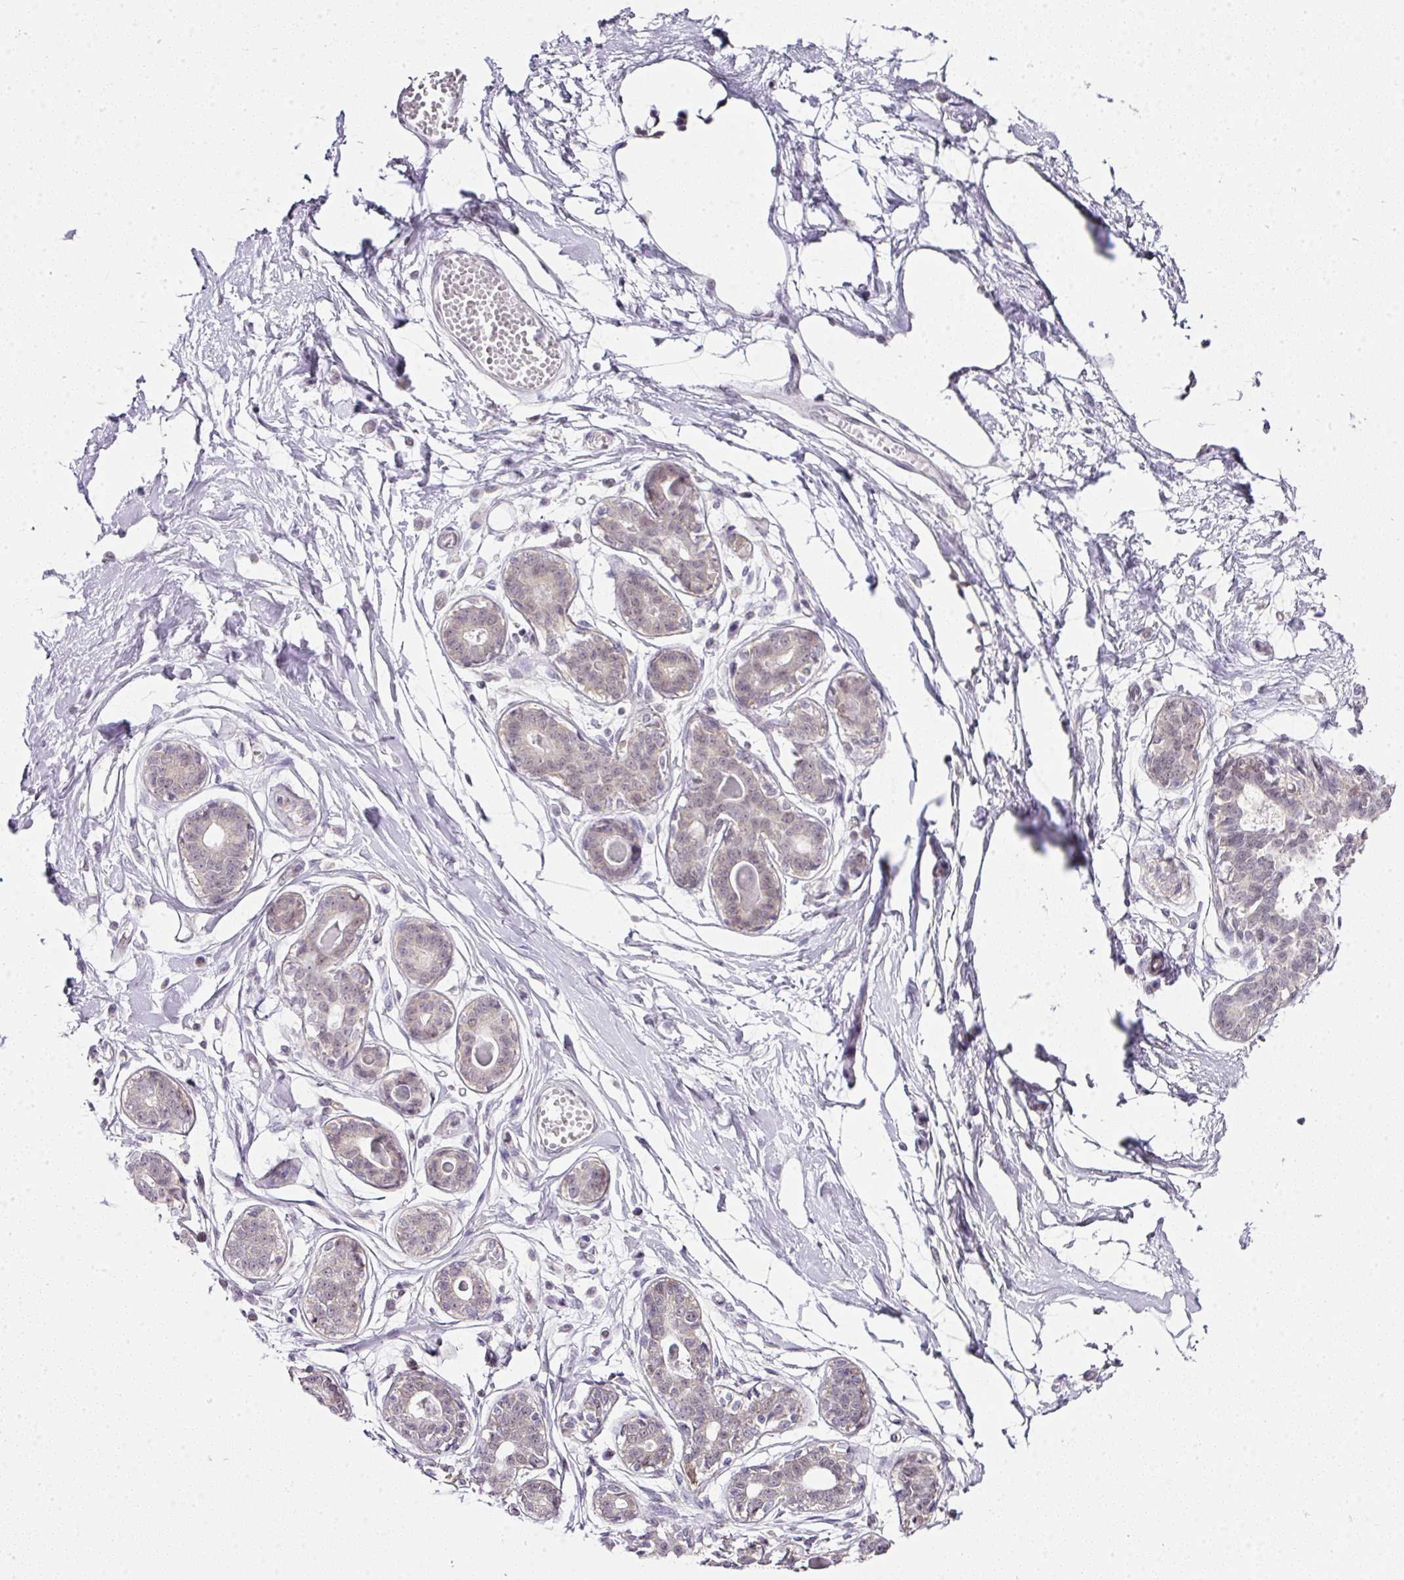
{"staining": {"intensity": "negative", "quantity": "none", "location": "none"}, "tissue": "breast", "cell_type": "Adipocytes", "image_type": "normal", "snomed": [{"axis": "morphology", "description": "Normal tissue, NOS"}, {"axis": "topography", "description": "Breast"}], "caption": "Breast stained for a protein using IHC demonstrates no positivity adipocytes.", "gene": "FAM32A", "patient": {"sex": "female", "age": 45}}